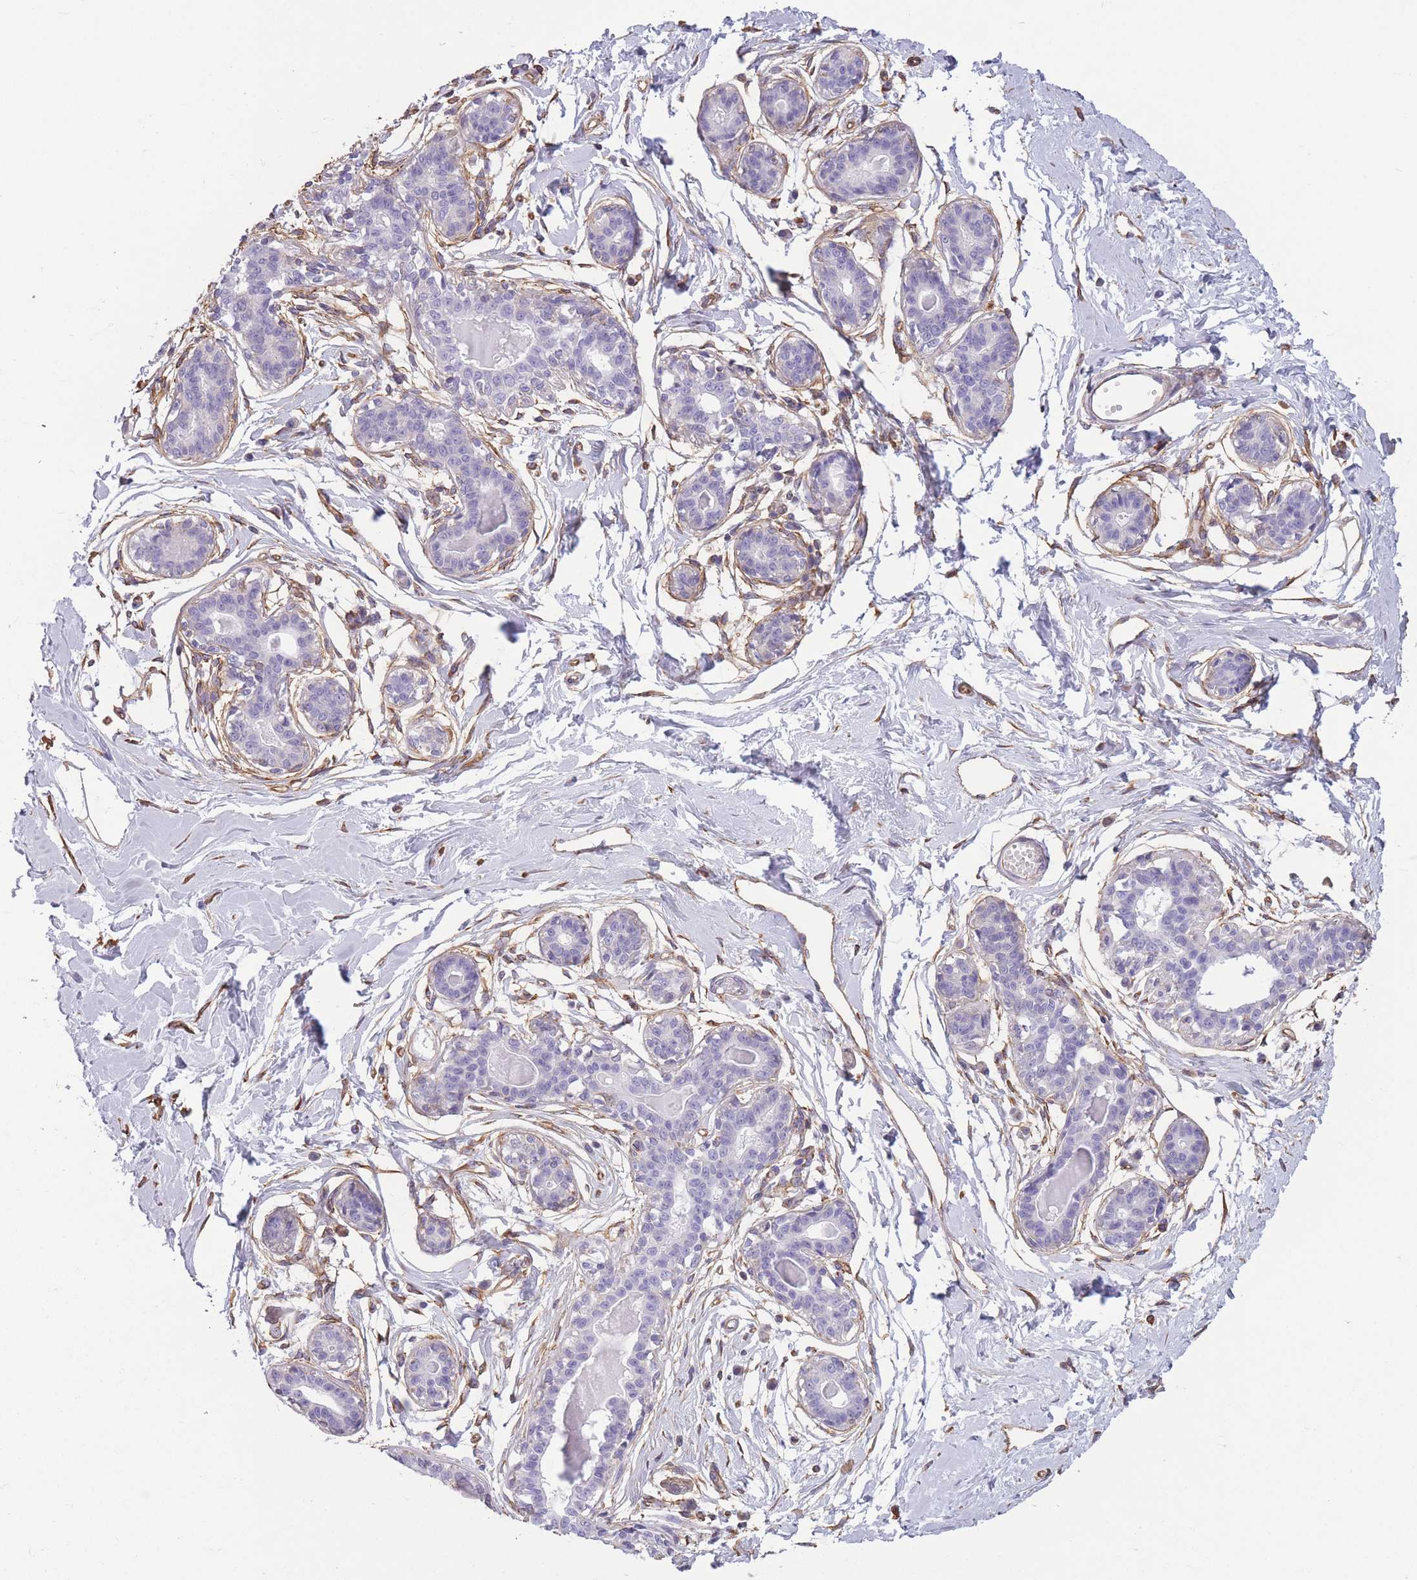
{"staining": {"intensity": "weak", "quantity": ">75%", "location": "cytoplasmic/membranous"}, "tissue": "breast", "cell_type": "Adipocytes", "image_type": "normal", "snomed": [{"axis": "morphology", "description": "Normal tissue, NOS"}, {"axis": "topography", "description": "Breast"}], "caption": "Breast stained with DAB (3,3'-diaminobenzidine) immunohistochemistry (IHC) exhibits low levels of weak cytoplasmic/membranous positivity in about >75% of adipocytes.", "gene": "ADD1", "patient": {"sex": "female", "age": 45}}